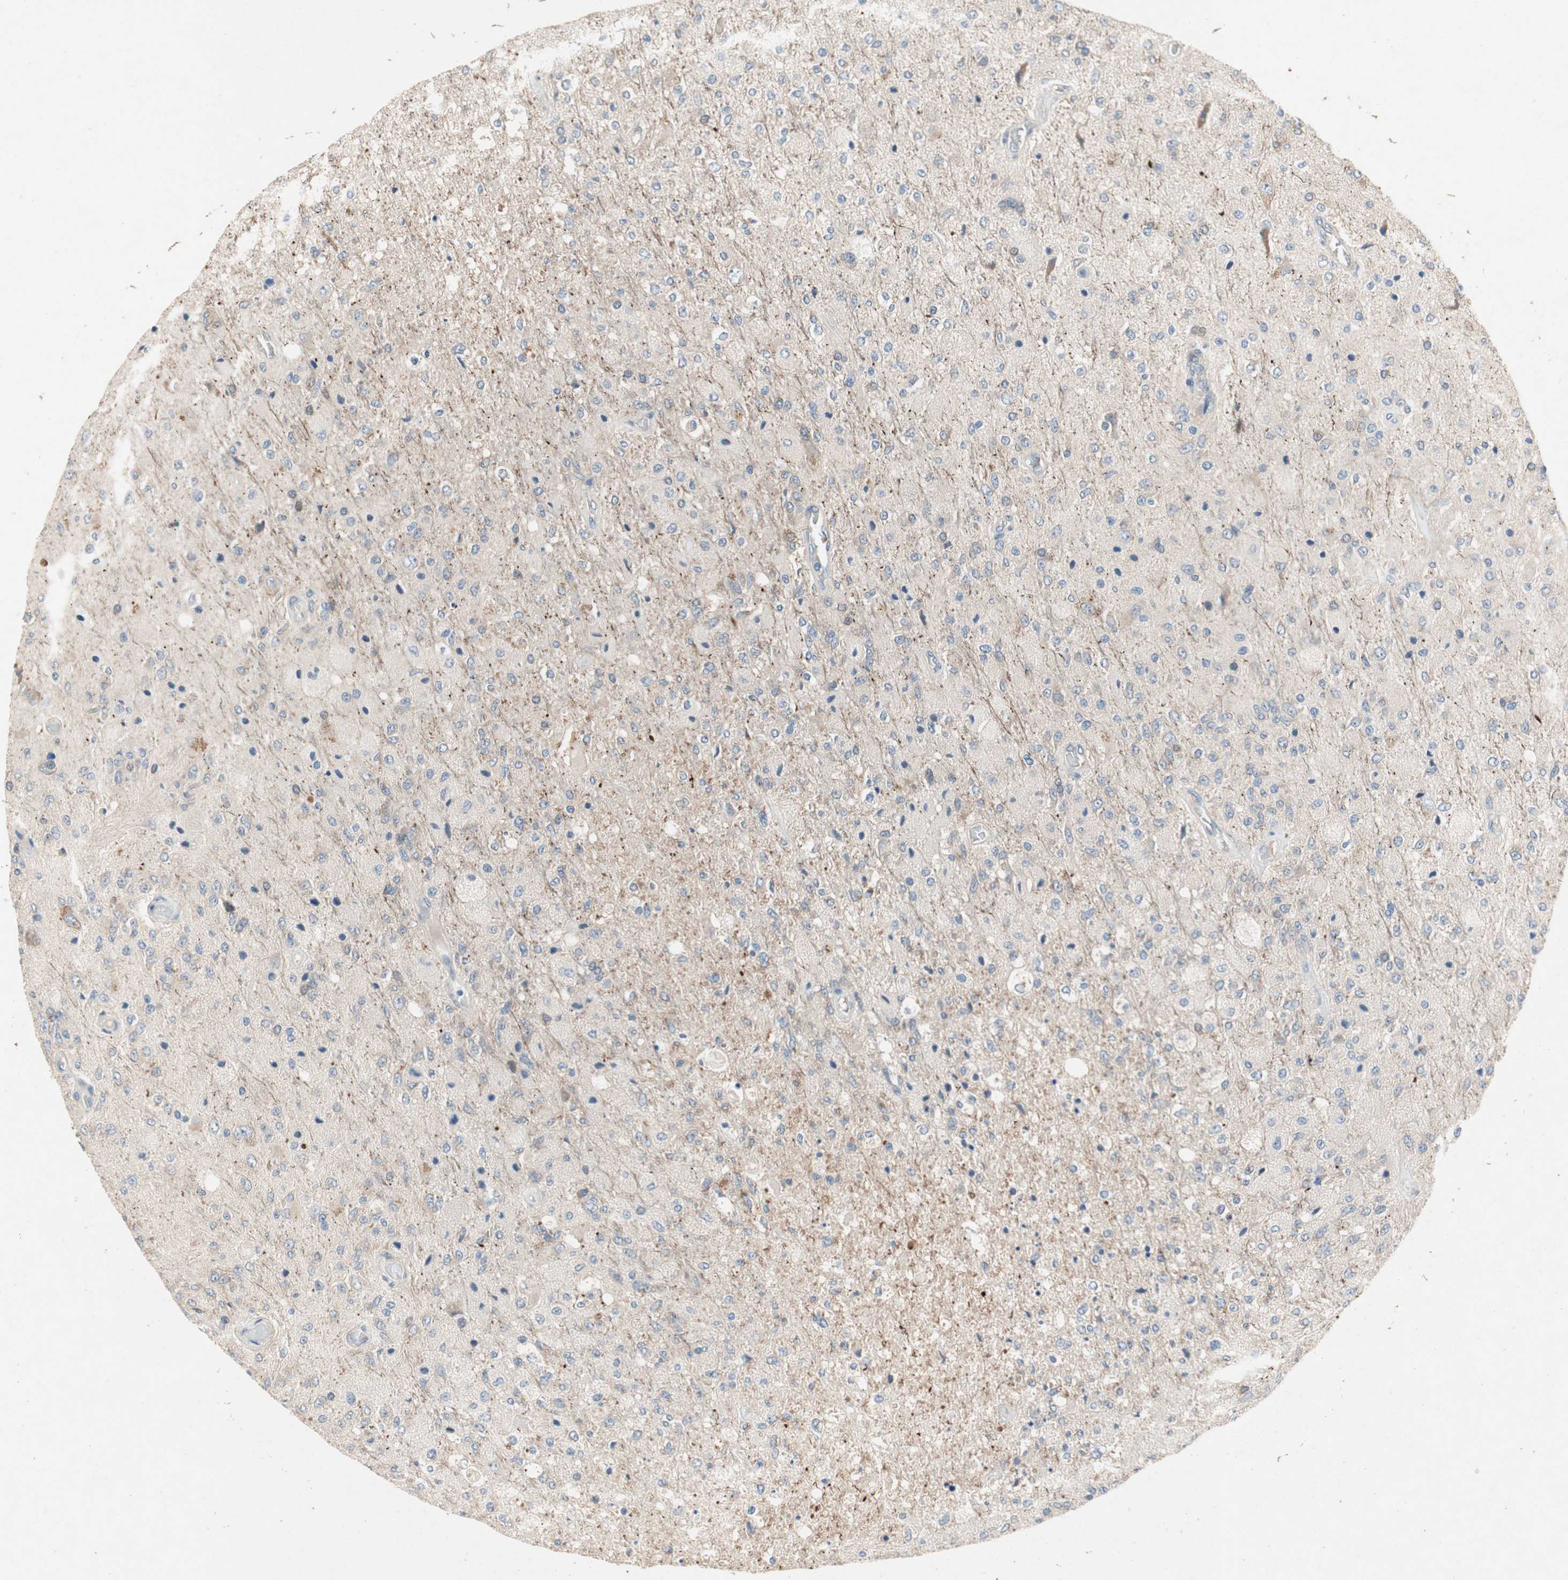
{"staining": {"intensity": "weak", "quantity": "<25%", "location": "cytoplasmic/membranous"}, "tissue": "glioma", "cell_type": "Tumor cells", "image_type": "cancer", "snomed": [{"axis": "morphology", "description": "Normal tissue, NOS"}, {"axis": "morphology", "description": "Glioma, malignant, High grade"}, {"axis": "topography", "description": "Cerebral cortex"}], "caption": "A high-resolution histopathology image shows IHC staining of glioma, which exhibits no significant expression in tumor cells.", "gene": "NCLN", "patient": {"sex": "male", "age": 77}}